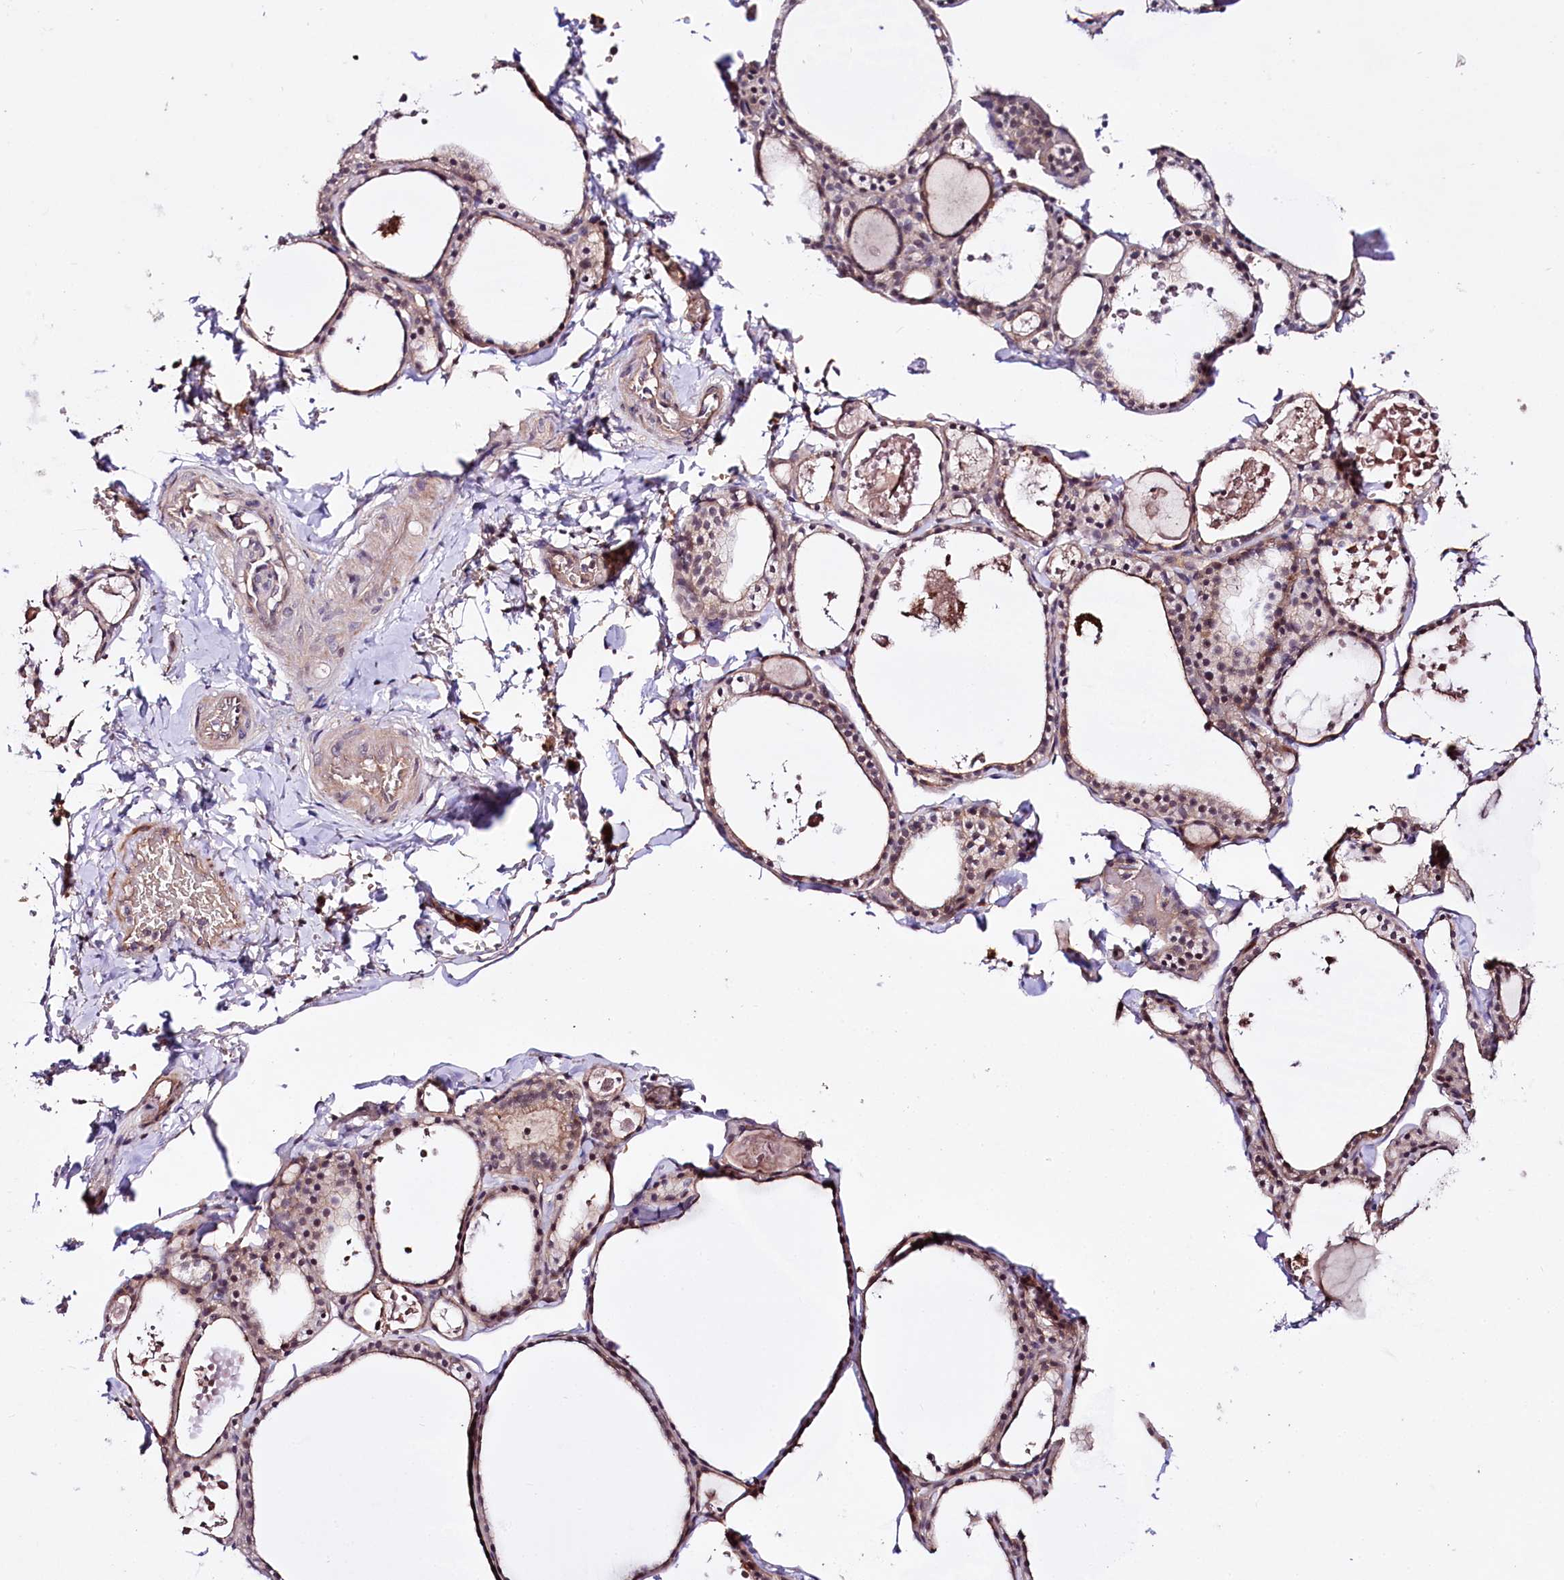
{"staining": {"intensity": "moderate", "quantity": ">75%", "location": "cytoplasmic/membranous,nuclear"}, "tissue": "thyroid gland", "cell_type": "Glandular cells", "image_type": "normal", "snomed": [{"axis": "morphology", "description": "Normal tissue, NOS"}, {"axis": "topography", "description": "Thyroid gland"}], "caption": "Immunohistochemical staining of unremarkable thyroid gland shows moderate cytoplasmic/membranous,nuclear protein staining in about >75% of glandular cells.", "gene": "TAFAZZIN", "patient": {"sex": "male", "age": 56}}